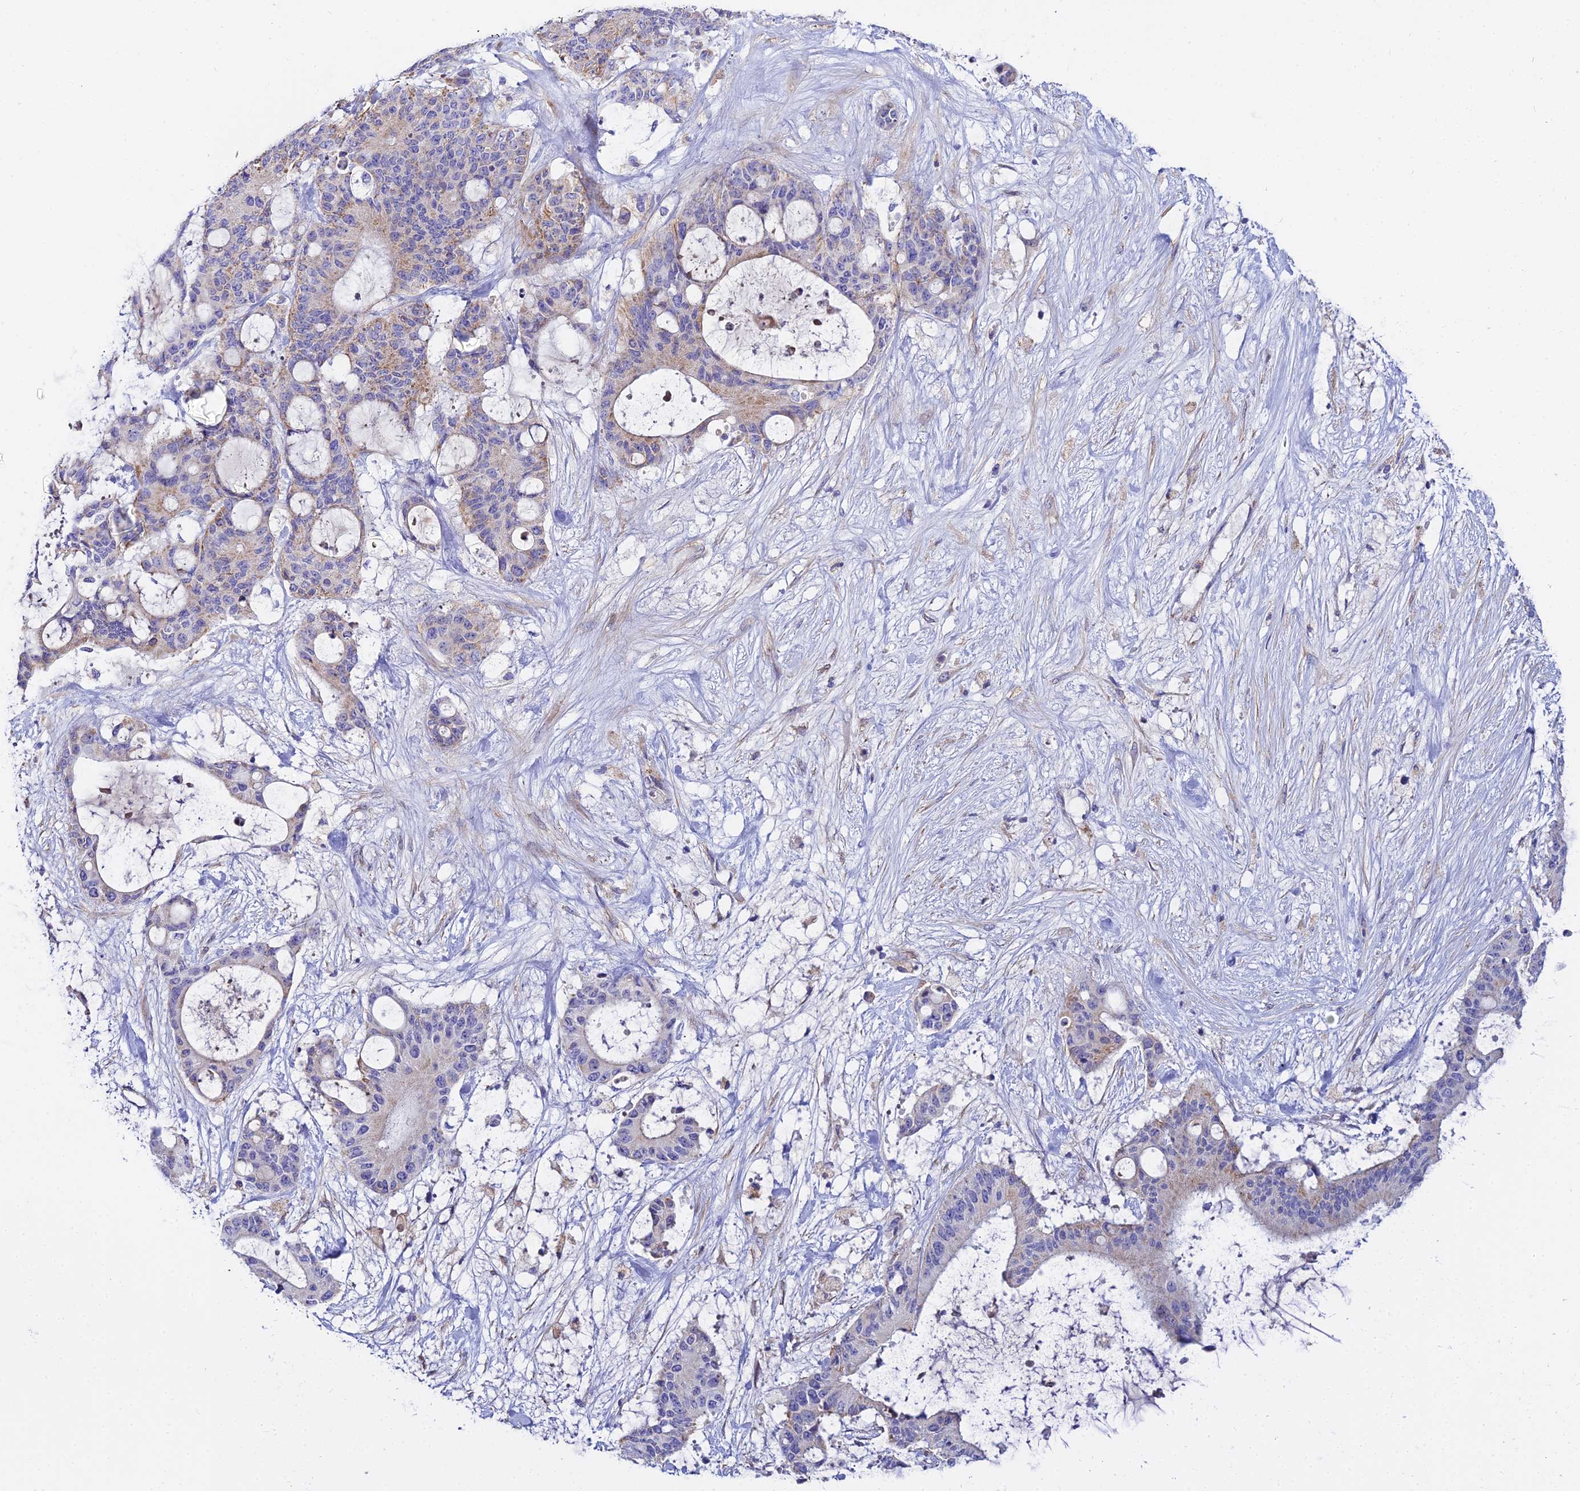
{"staining": {"intensity": "weak", "quantity": "25%-75%", "location": "cytoplasmic/membranous"}, "tissue": "liver cancer", "cell_type": "Tumor cells", "image_type": "cancer", "snomed": [{"axis": "morphology", "description": "Normal tissue, NOS"}, {"axis": "morphology", "description": "Cholangiocarcinoma"}, {"axis": "topography", "description": "Liver"}, {"axis": "topography", "description": "Peripheral nerve tissue"}], "caption": "DAB immunohistochemical staining of cholangiocarcinoma (liver) demonstrates weak cytoplasmic/membranous protein staining in about 25%-75% of tumor cells. Using DAB (brown) and hematoxylin (blue) stains, captured at high magnification using brightfield microscopy.", "gene": "ACOT2", "patient": {"sex": "female", "age": 73}}